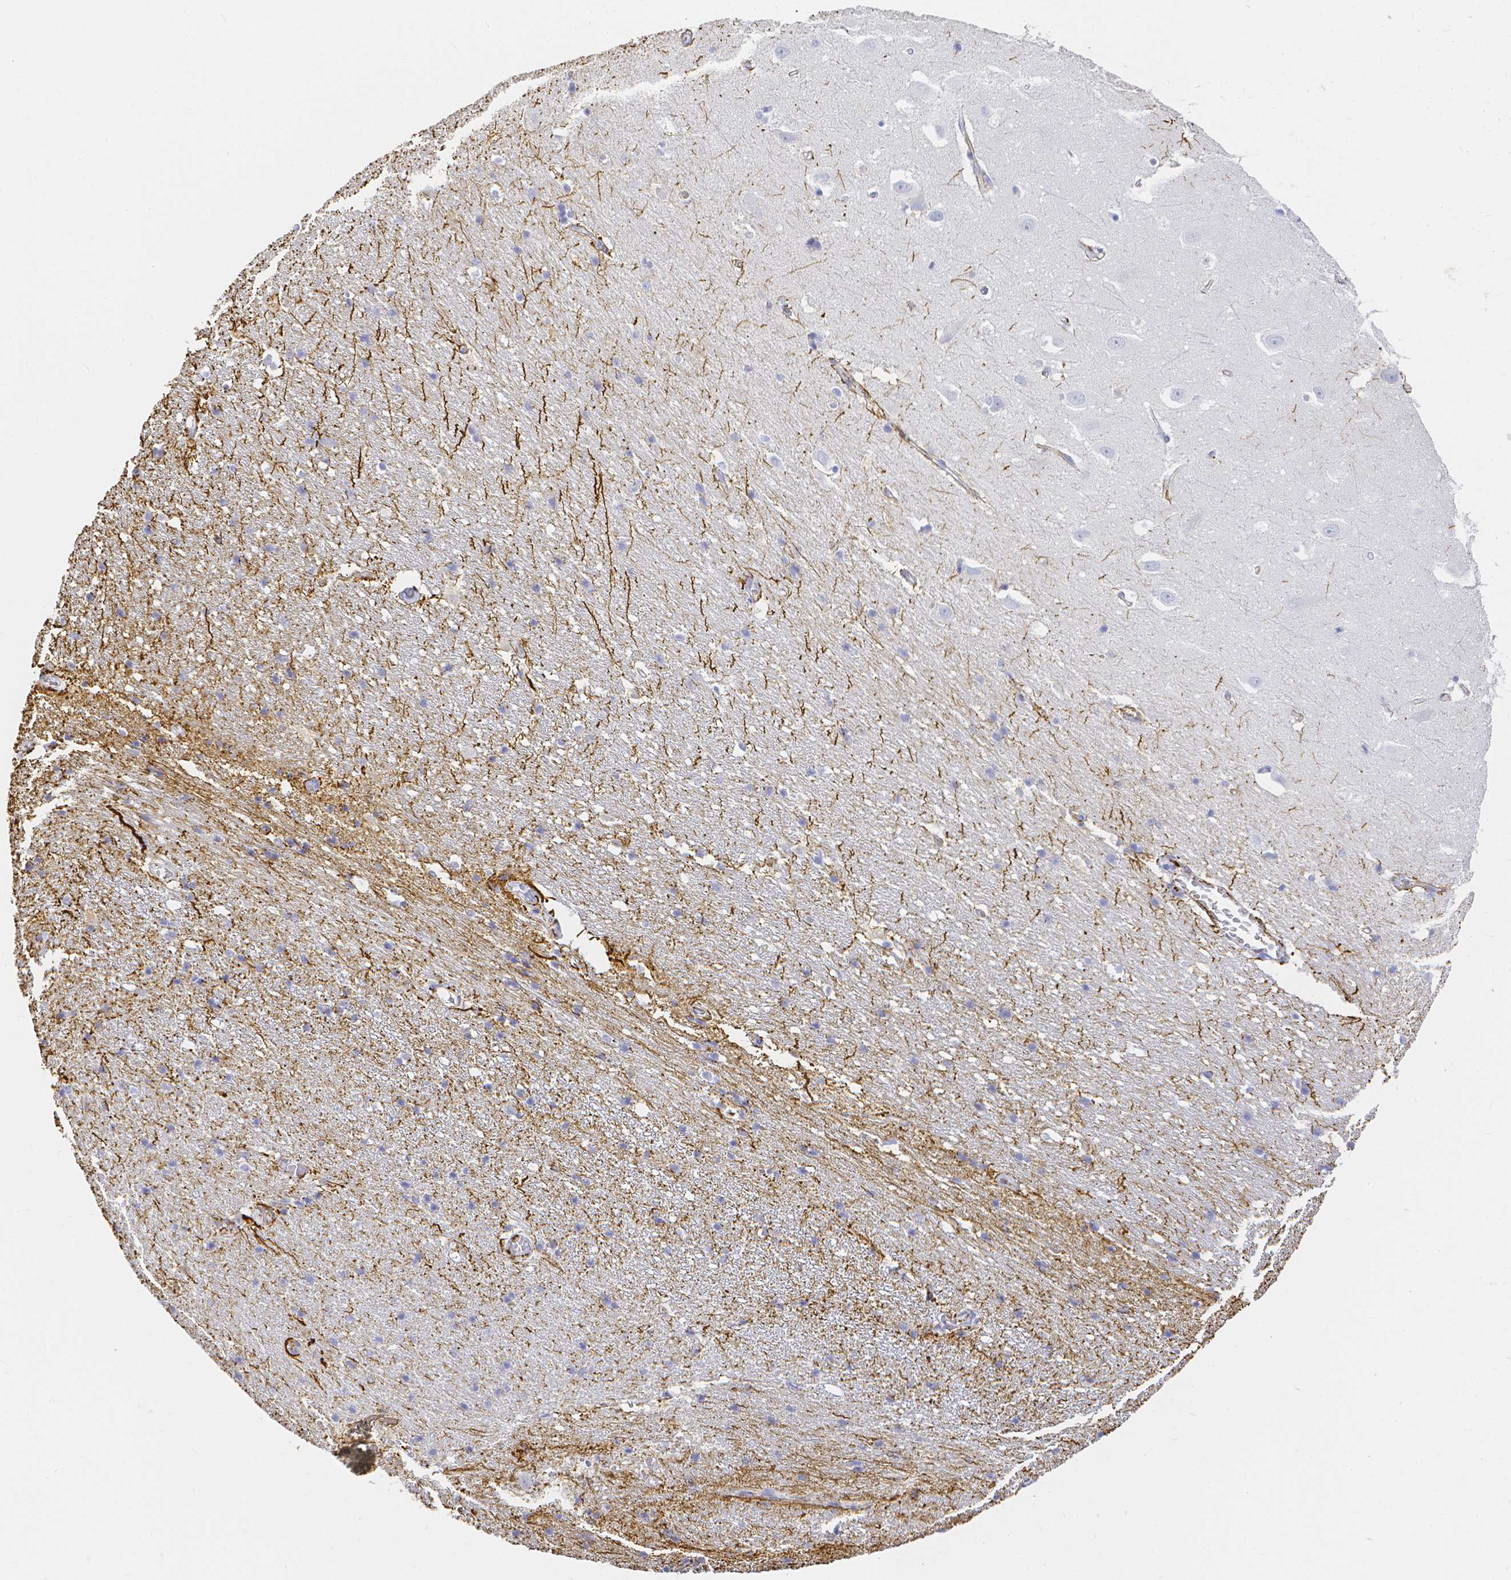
{"staining": {"intensity": "strong", "quantity": "<25%", "location": "cytoplasmic/membranous"}, "tissue": "hippocampus", "cell_type": "Glial cells", "image_type": "normal", "snomed": [{"axis": "morphology", "description": "Normal tissue, NOS"}, {"axis": "topography", "description": "Hippocampus"}], "caption": "A micrograph showing strong cytoplasmic/membranous expression in about <25% of glial cells in benign hippocampus, as visualized by brown immunohistochemical staining.", "gene": "SMURF1", "patient": {"sex": "male", "age": 63}}